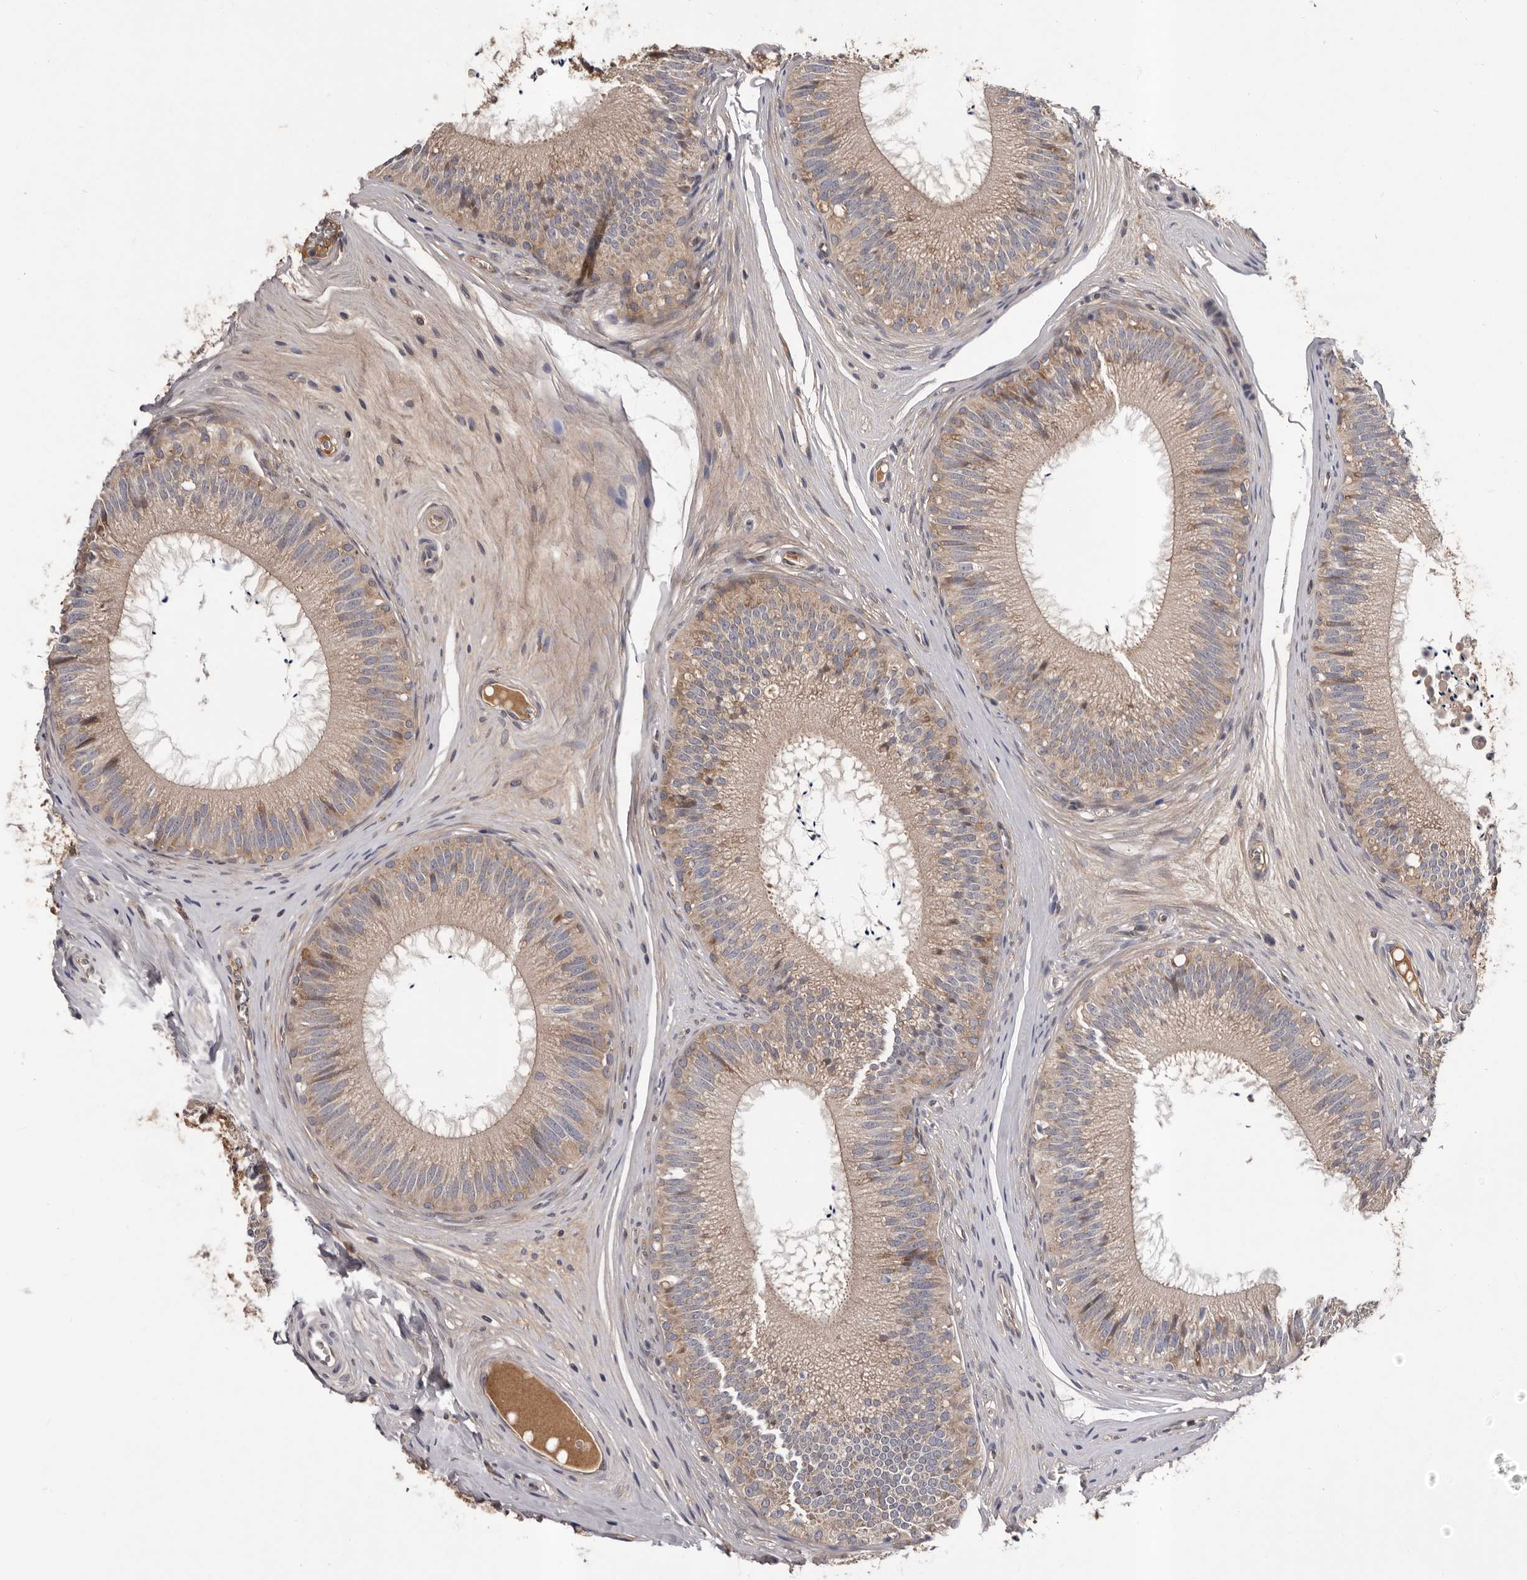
{"staining": {"intensity": "weak", "quantity": "25%-75%", "location": "cytoplasmic/membranous"}, "tissue": "epididymis", "cell_type": "Glandular cells", "image_type": "normal", "snomed": [{"axis": "morphology", "description": "Normal tissue, NOS"}, {"axis": "topography", "description": "Epididymis"}], "caption": "High-magnification brightfield microscopy of benign epididymis stained with DAB (3,3'-diaminobenzidine) (brown) and counterstained with hematoxylin (blue). glandular cells exhibit weak cytoplasmic/membranous positivity is identified in about25%-75% of cells.", "gene": "PRKD1", "patient": {"sex": "male", "age": 29}}